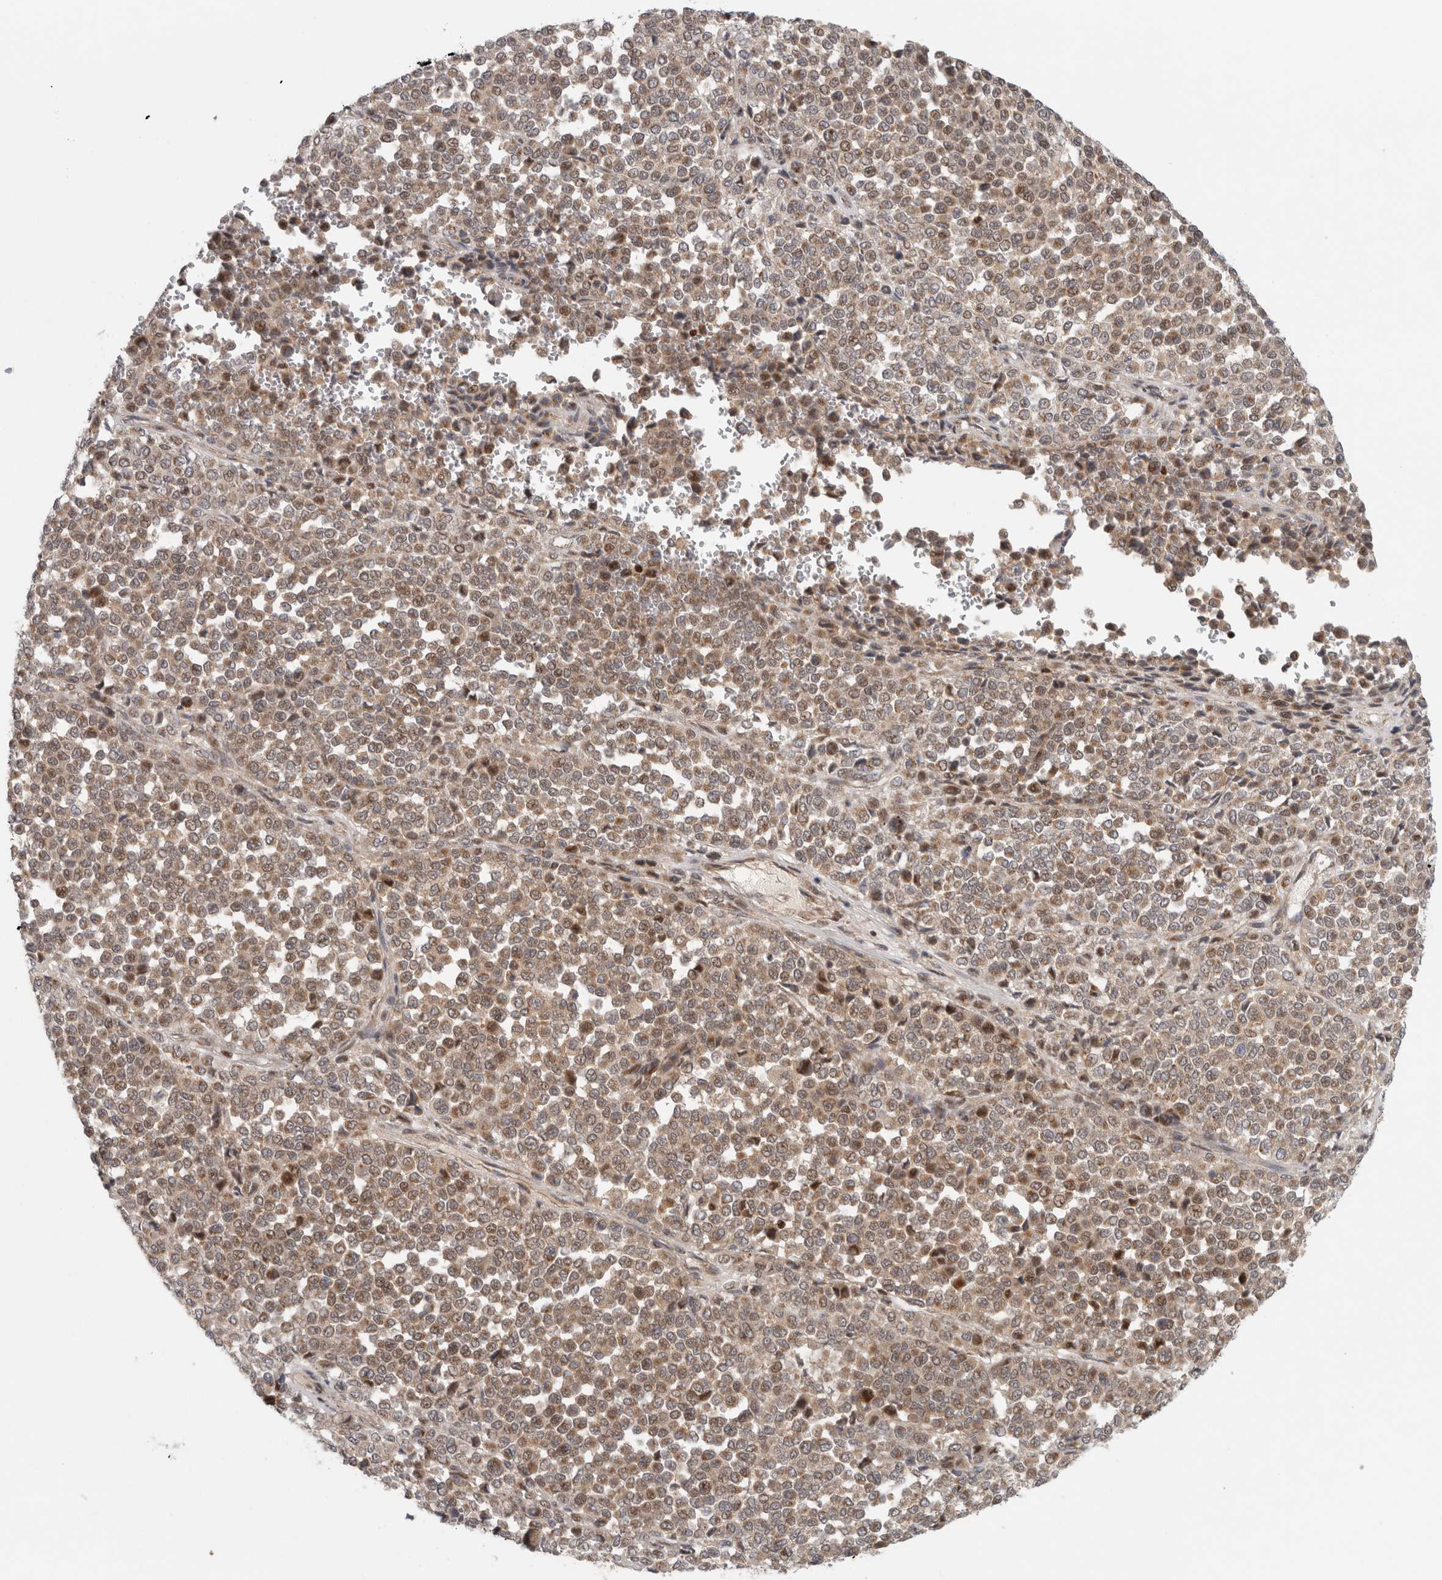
{"staining": {"intensity": "weak", "quantity": ">75%", "location": "cytoplasmic/membranous,nuclear"}, "tissue": "melanoma", "cell_type": "Tumor cells", "image_type": "cancer", "snomed": [{"axis": "morphology", "description": "Malignant melanoma, Metastatic site"}, {"axis": "topography", "description": "Pancreas"}], "caption": "Approximately >75% of tumor cells in melanoma exhibit weak cytoplasmic/membranous and nuclear protein staining as visualized by brown immunohistochemical staining.", "gene": "KDM8", "patient": {"sex": "female", "age": 30}}